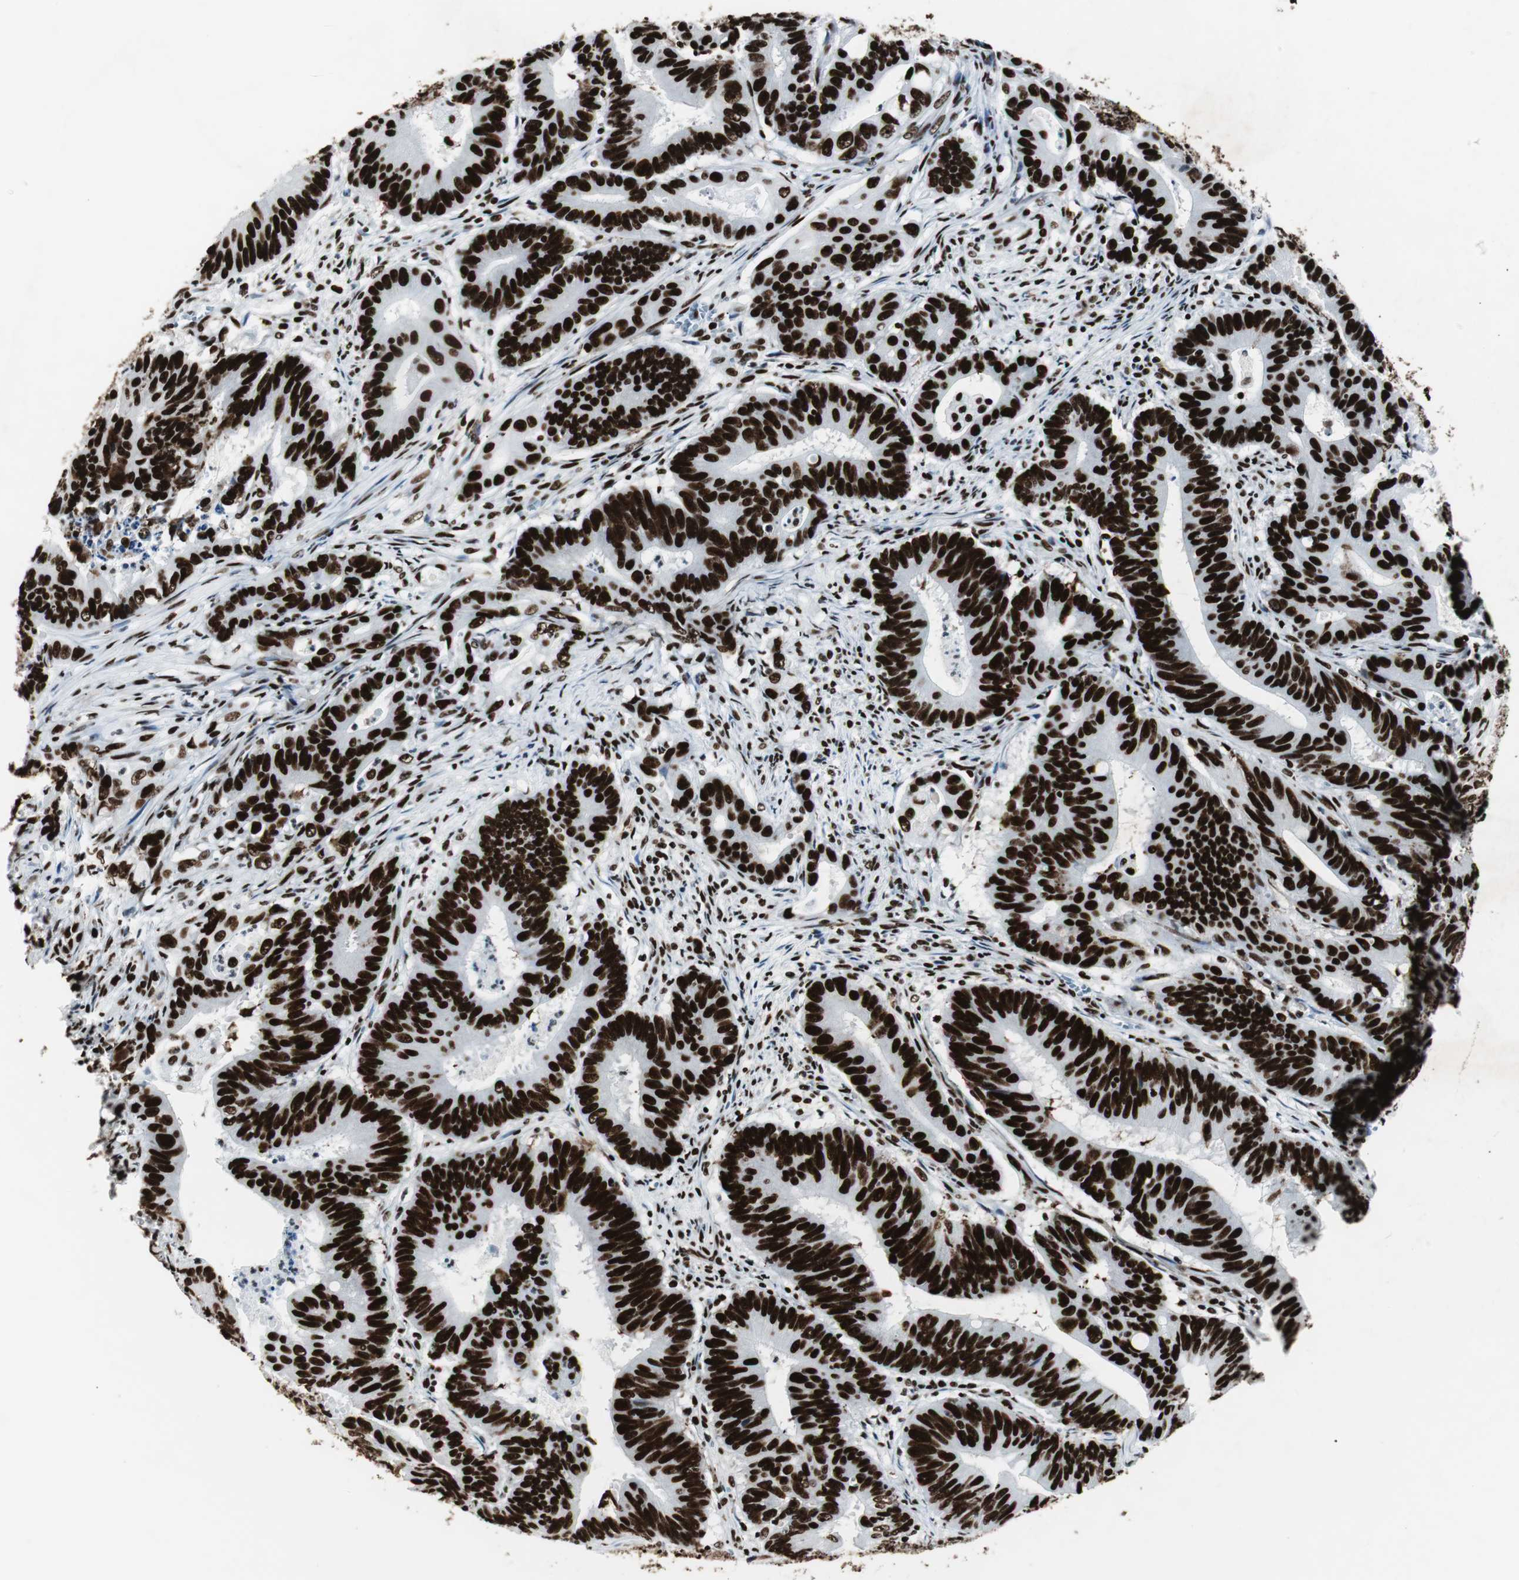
{"staining": {"intensity": "strong", "quantity": ">75%", "location": "nuclear"}, "tissue": "colorectal cancer", "cell_type": "Tumor cells", "image_type": "cancer", "snomed": [{"axis": "morphology", "description": "Adenocarcinoma, NOS"}, {"axis": "topography", "description": "Colon"}], "caption": "A micrograph of human colorectal adenocarcinoma stained for a protein reveals strong nuclear brown staining in tumor cells.", "gene": "NCL", "patient": {"sex": "male", "age": 45}}